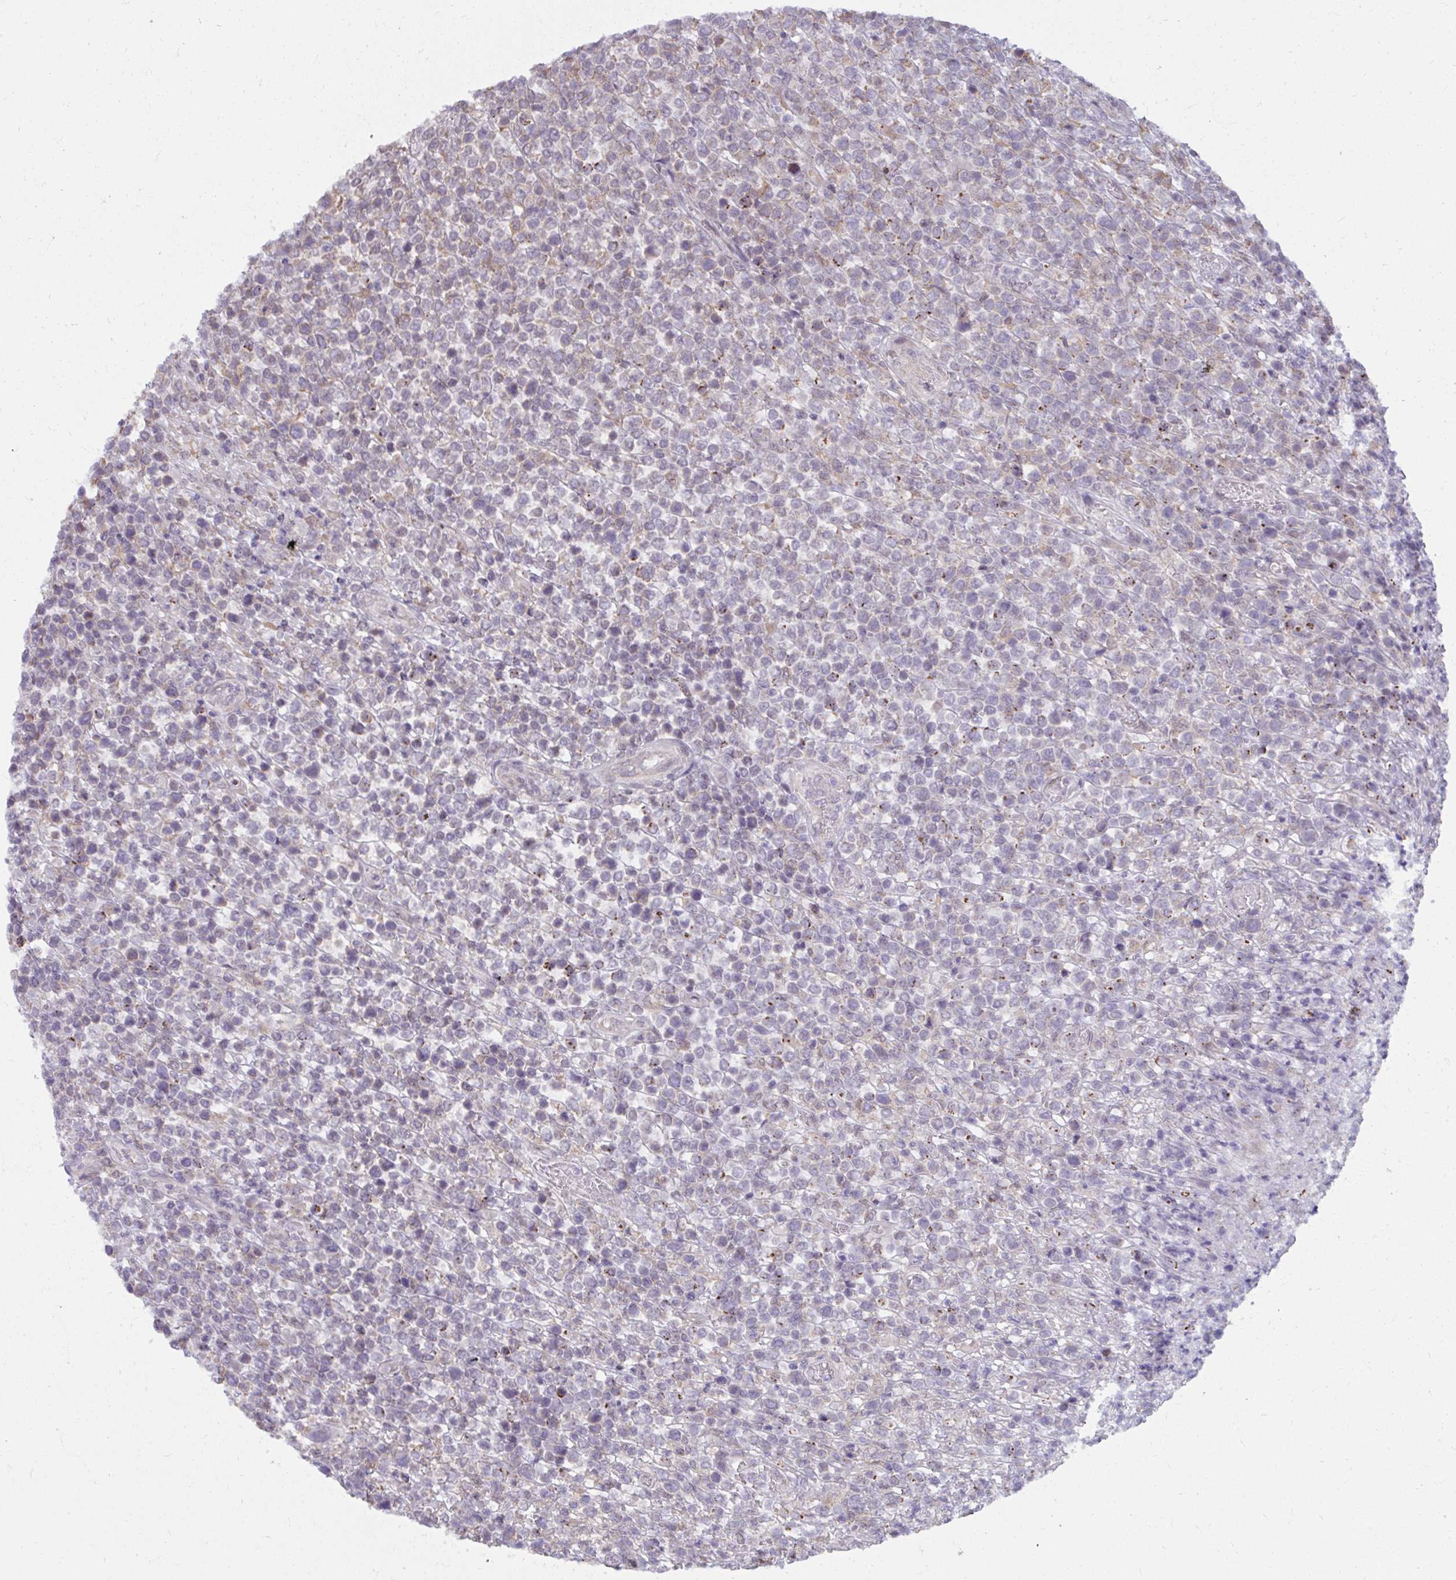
{"staining": {"intensity": "weak", "quantity": "<25%", "location": "cytoplasmic/membranous"}, "tissue": "lymphoma", "cell_type": "Tumor cells", "image_type": "cancer", "snomed": [{"axis": "morphology", "description": "Malignant lymphoma, non-Hodgkin's type, High grade"}, {"axis": "topography", "description": "Soft tissue"}], "caption": "DAB (3,3'-diaminobenzidine) immunohistochemical staining of lymphoma demonstrates no significant positivity in tumor cells.", "gene": "NMNAT1", "patient": {"sex": "female", "age": 56}}